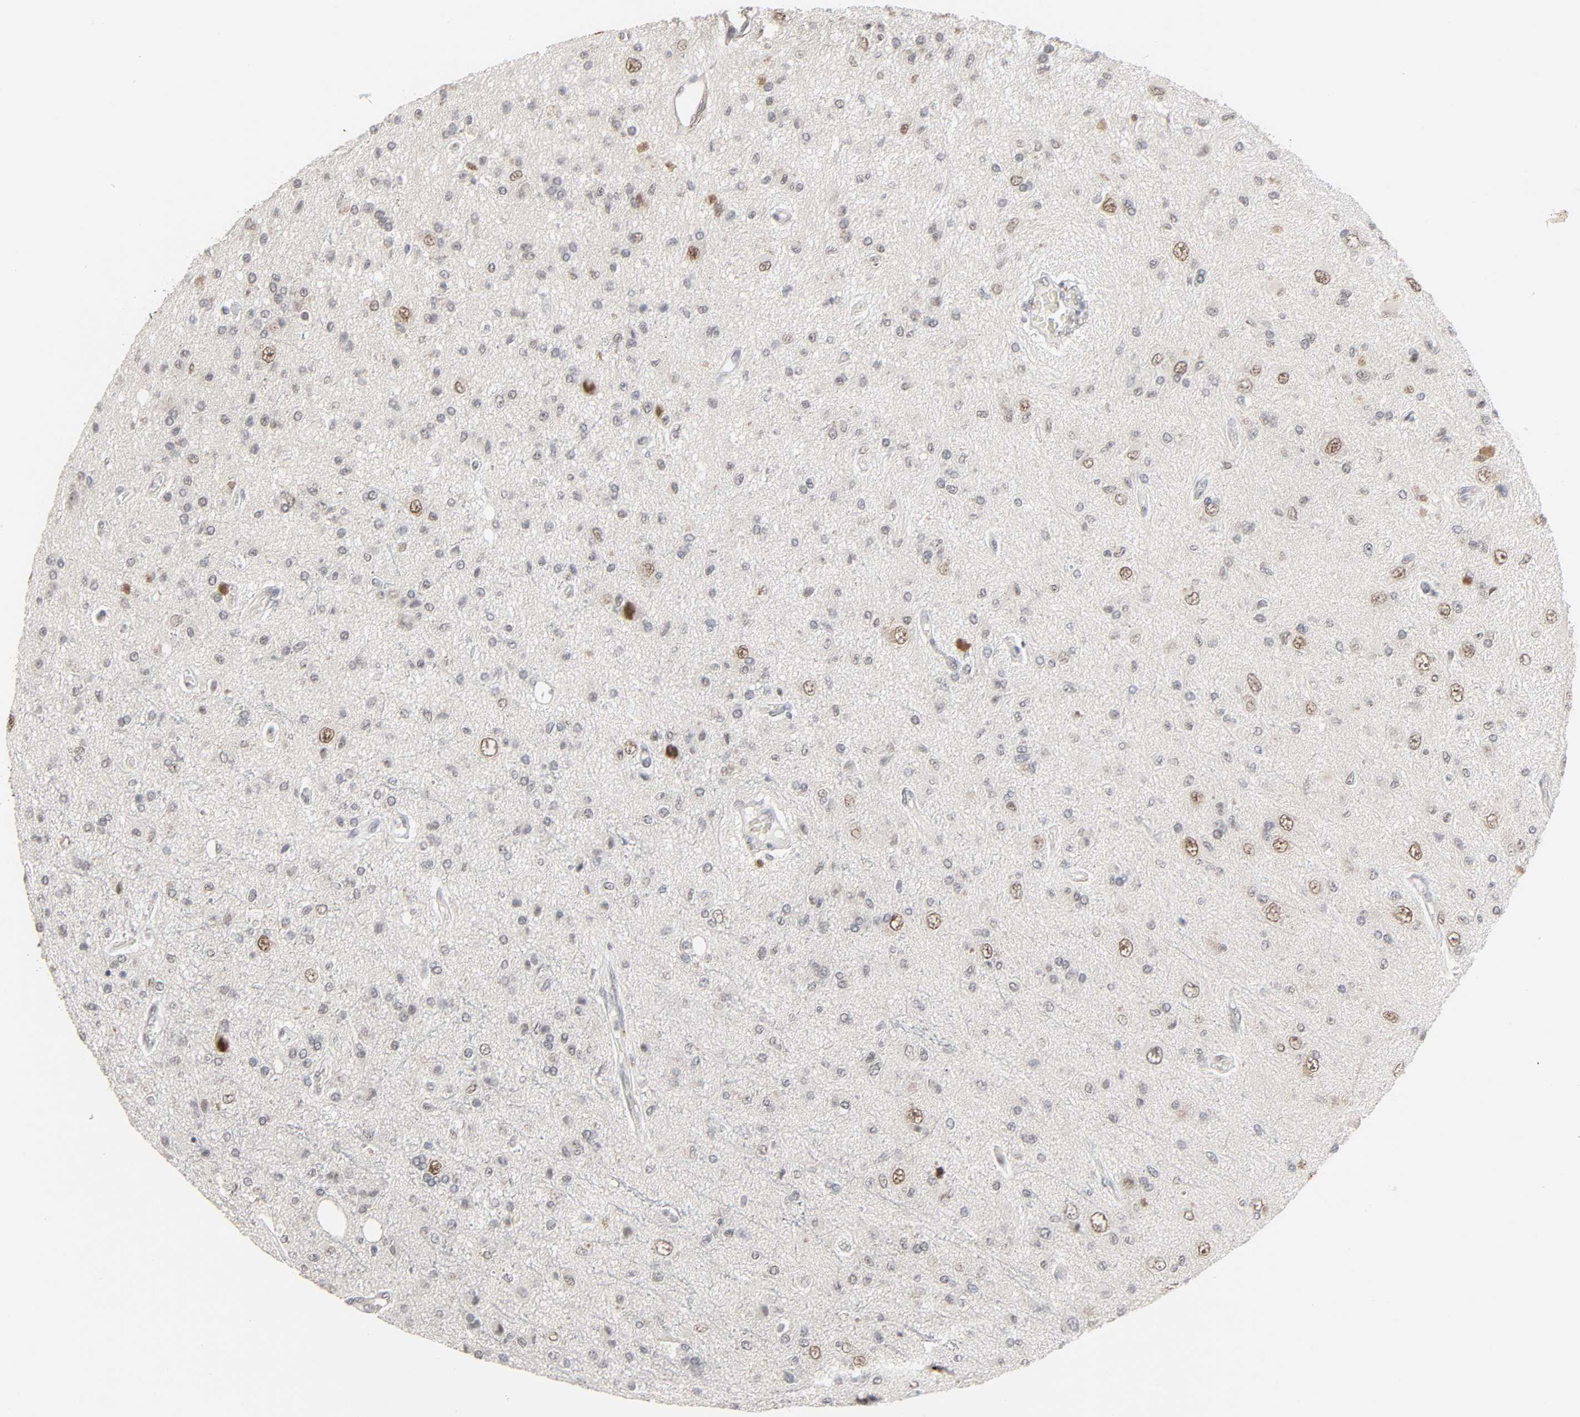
{"staining": {"intensity": "strong", "quantity": "<25%", "location": "nuclear"}, "tissue": "glioma", "cell_type": "Tumor cells", "image_type": "cancer", "snomed": [{"axis": "morphology", "description": "Glioma, malignant, High grade"}, {"axis": "topography", "description": "Brain"}], "caption": "There is medium levels of strong nuclear staining in tumor cells of glioma, as demonstrated by immunohistochemical staining (brown color).", "gene": "ZNF222", "patient": {"sex": "male", "age": 47}}